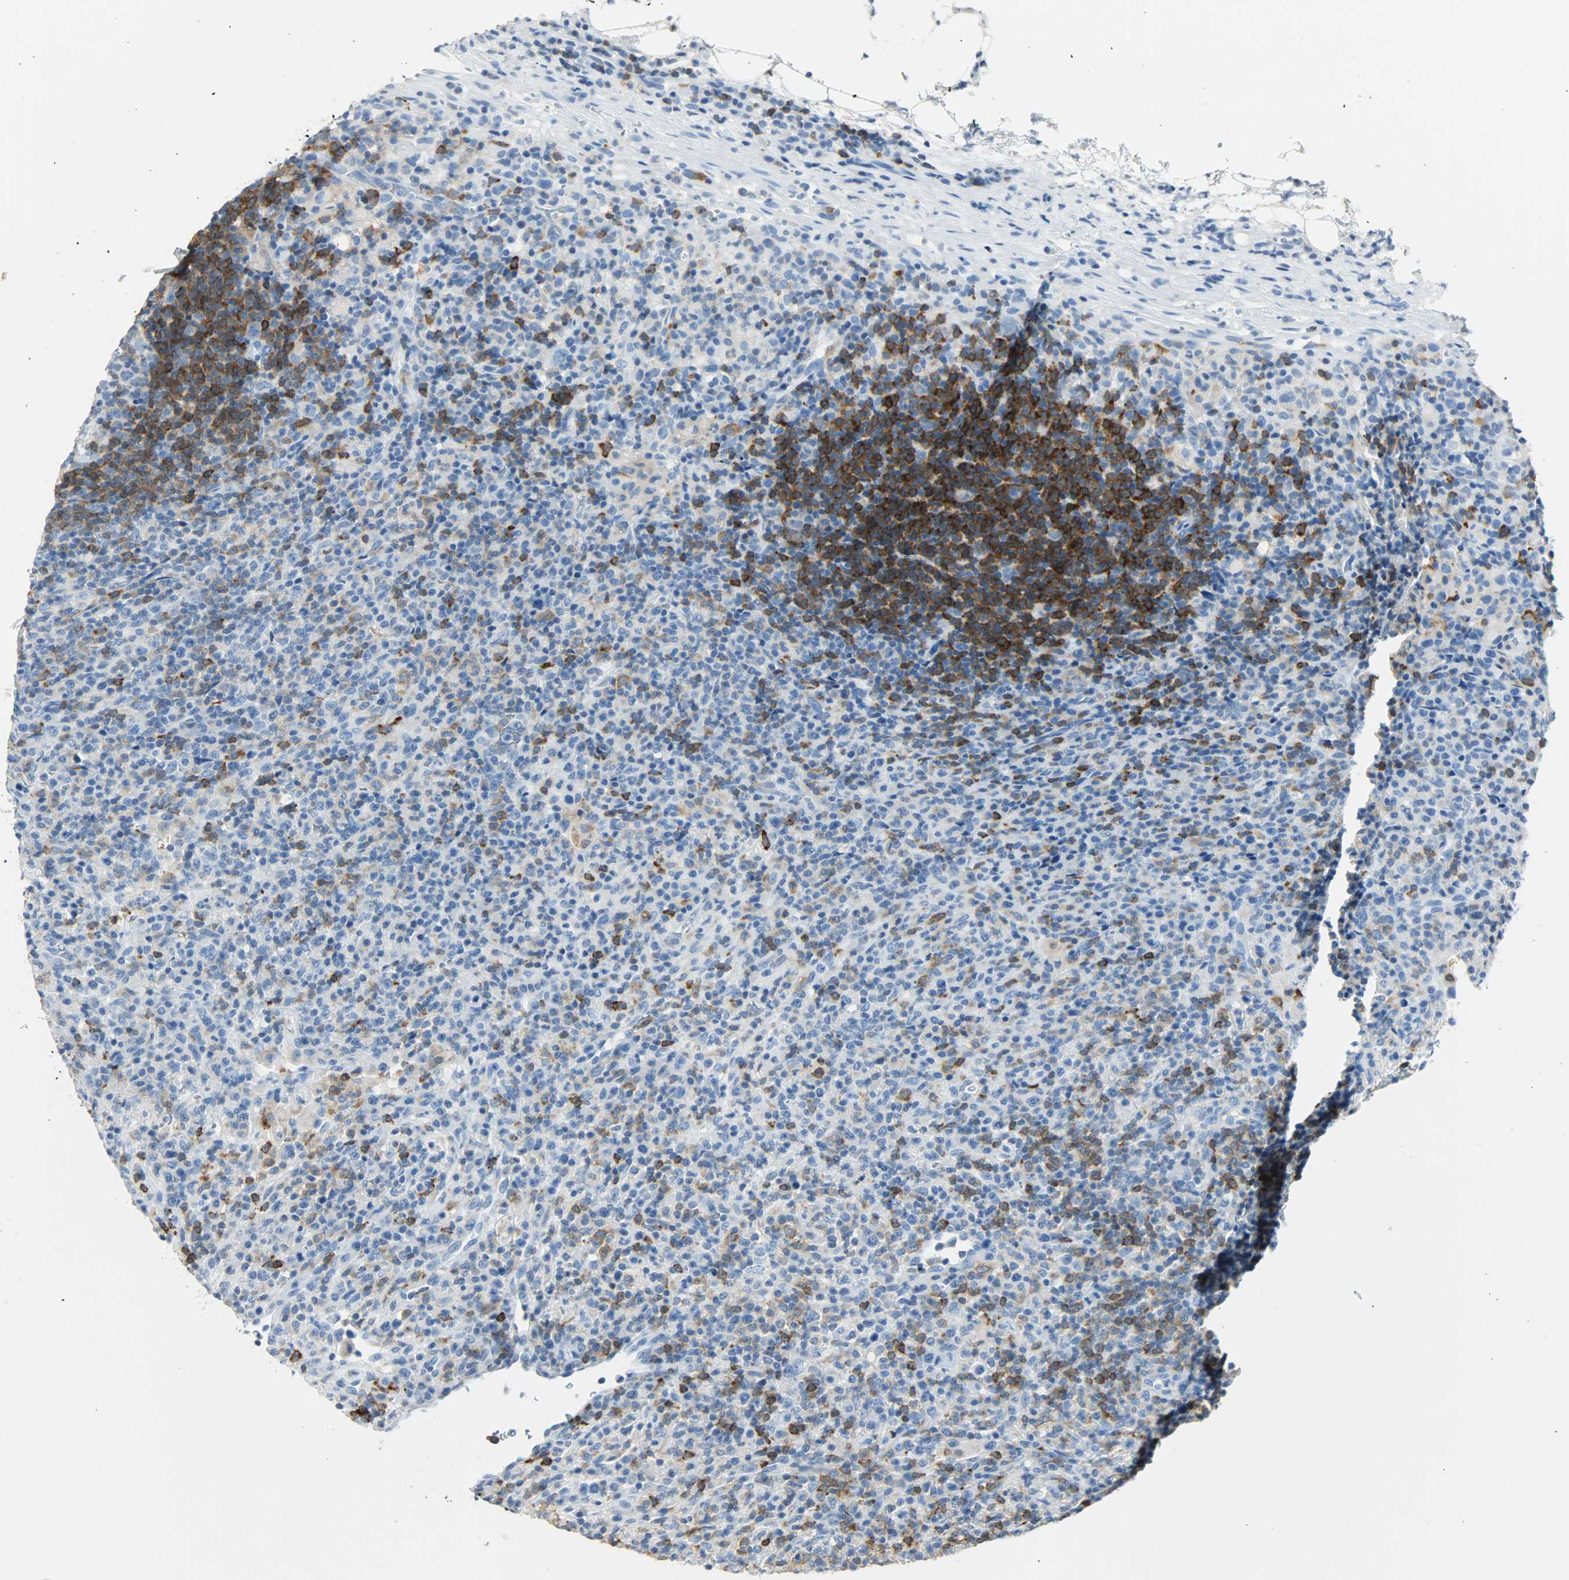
{"staining": {"intensity": "negative", "quantity": "none", "location": "none"}, "tissue": "lymphoma", "cell_type": "Tumor cells", "image_type": "cancer", "snomed": [{"axis": "morphology", "description": "Hodgkin's disease, NOS"}, {"axis": "topography", "description": "Lymph node"}], "caption": "Human Hodgkin's disease stained for a protein using IHC demonstrates no positivity in tumor cells.", "gene": "PTPN6", "patient": {"sex": "male", "age": 65}}